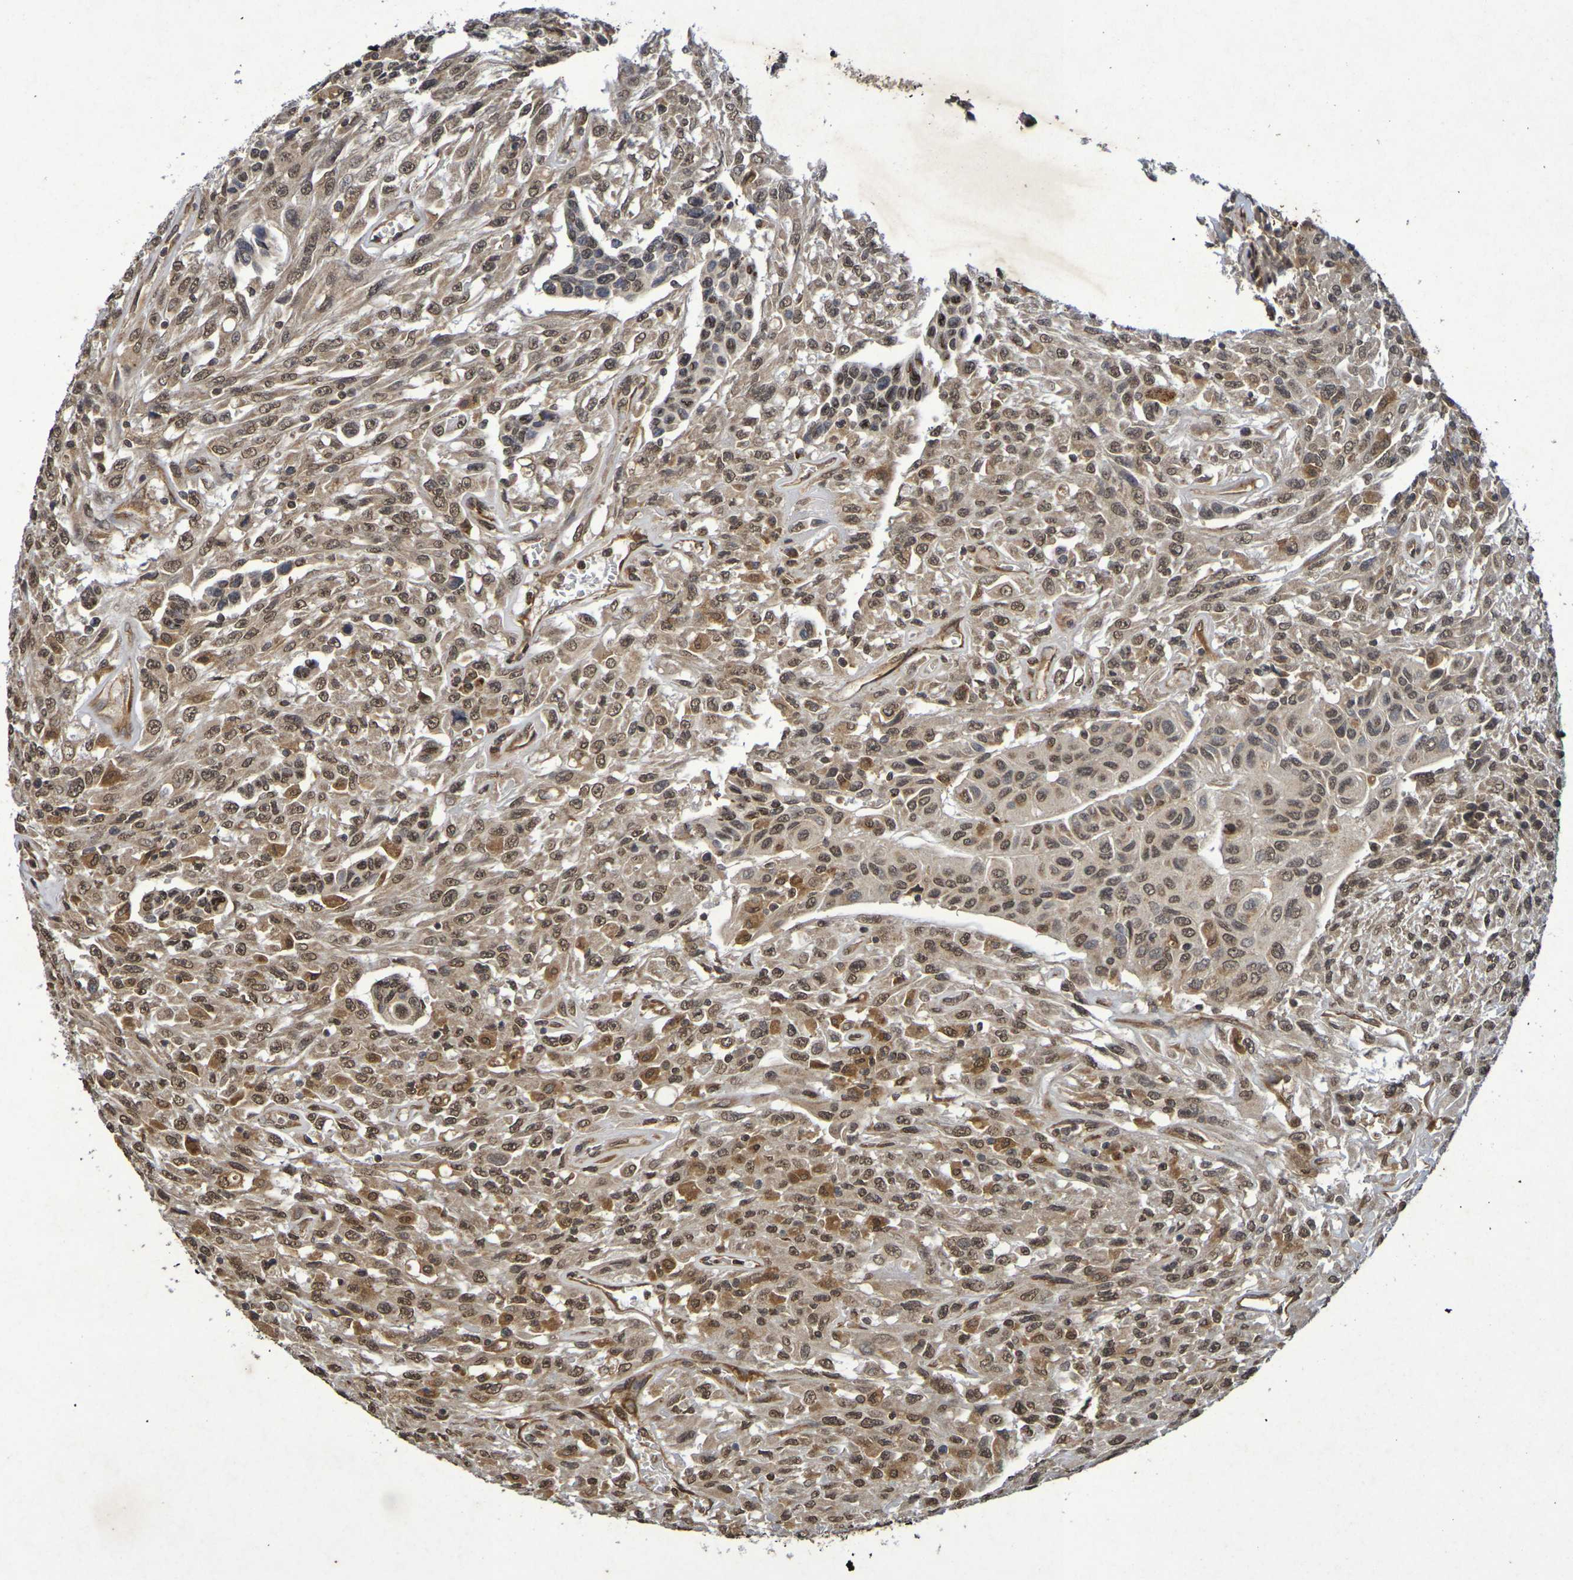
{"staining": {"intensity": "moderate", "quantity": ">75%", "location": "cytoplasmic/membranous,nuclear"}, "tissue": "urothelial cancer", "cell_type": "Tumor cells", "image_type": "cancer", "snomed": [{"axis": "morphology", "description": "Urothelial carcinoma, High grade"}, {"axis": "topography", "description": "Urinary bladder"}], "caption": "High-grade urothelial carcinoma stained with a brown dye demonstrates moderate cytoplasmic/membranous and nuclear positive positivity in about >75% of tumor cells.", "gene": "GUCY1A2", "patient": {"sex": "male", "age": 66}}